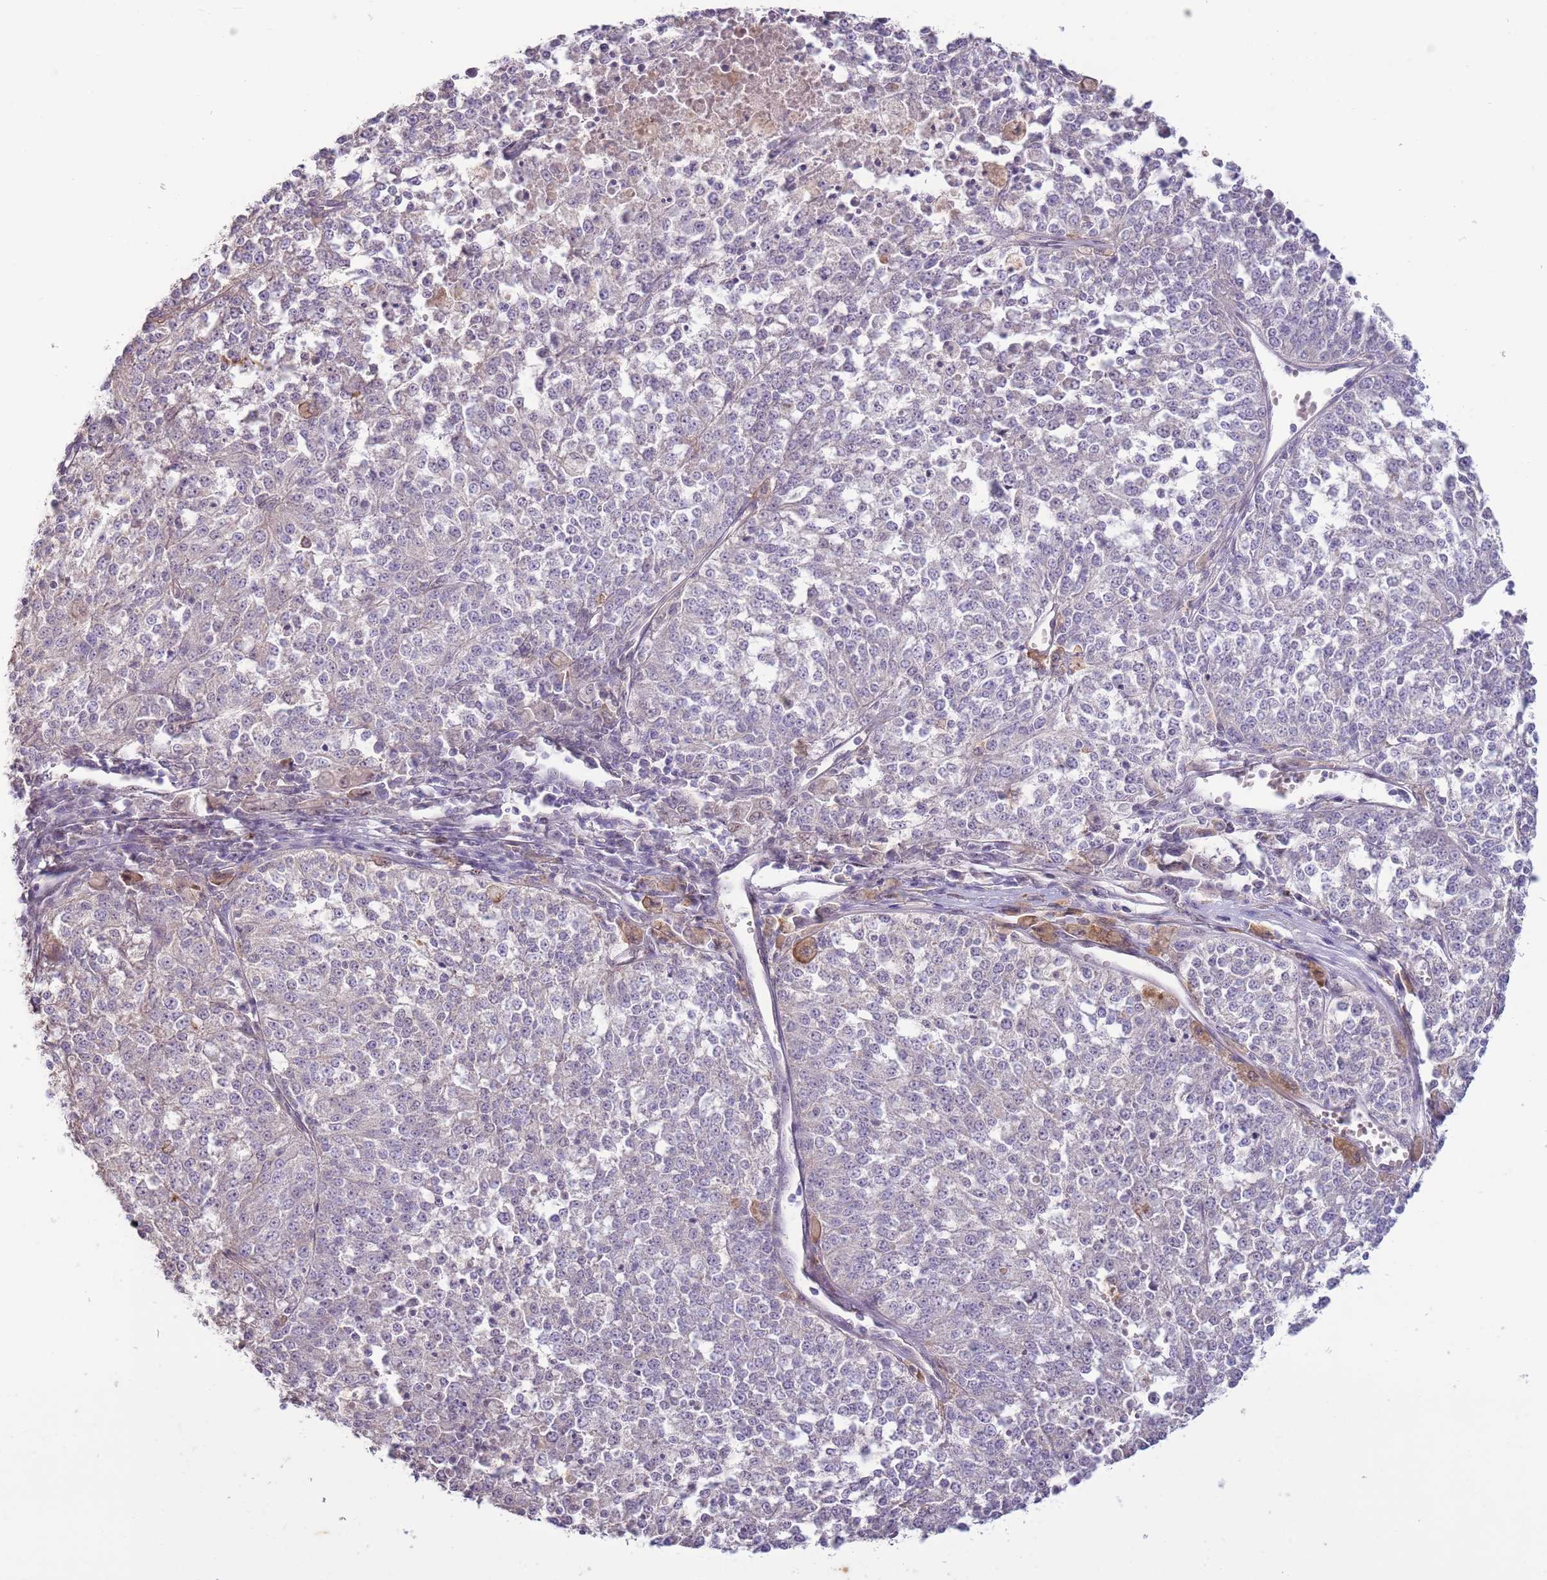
{"staining": {"intensity": "negative", "quantity": "none", "location": "none"}, "tissue": "melanoma", "cell_type": "Tumor cells", "image_type": "cancer", "snomed": [{"axis": "morphology", "description": "Malignant melanoma, NOS"}, {"axis": "topography", "description": "Skin"}], "caption": "Human melanoma stained for a protein using IHC reveals no positivity in tumor cells.", "gene": "CAPN9", "patient": {"sex": "female", "age": 64}}